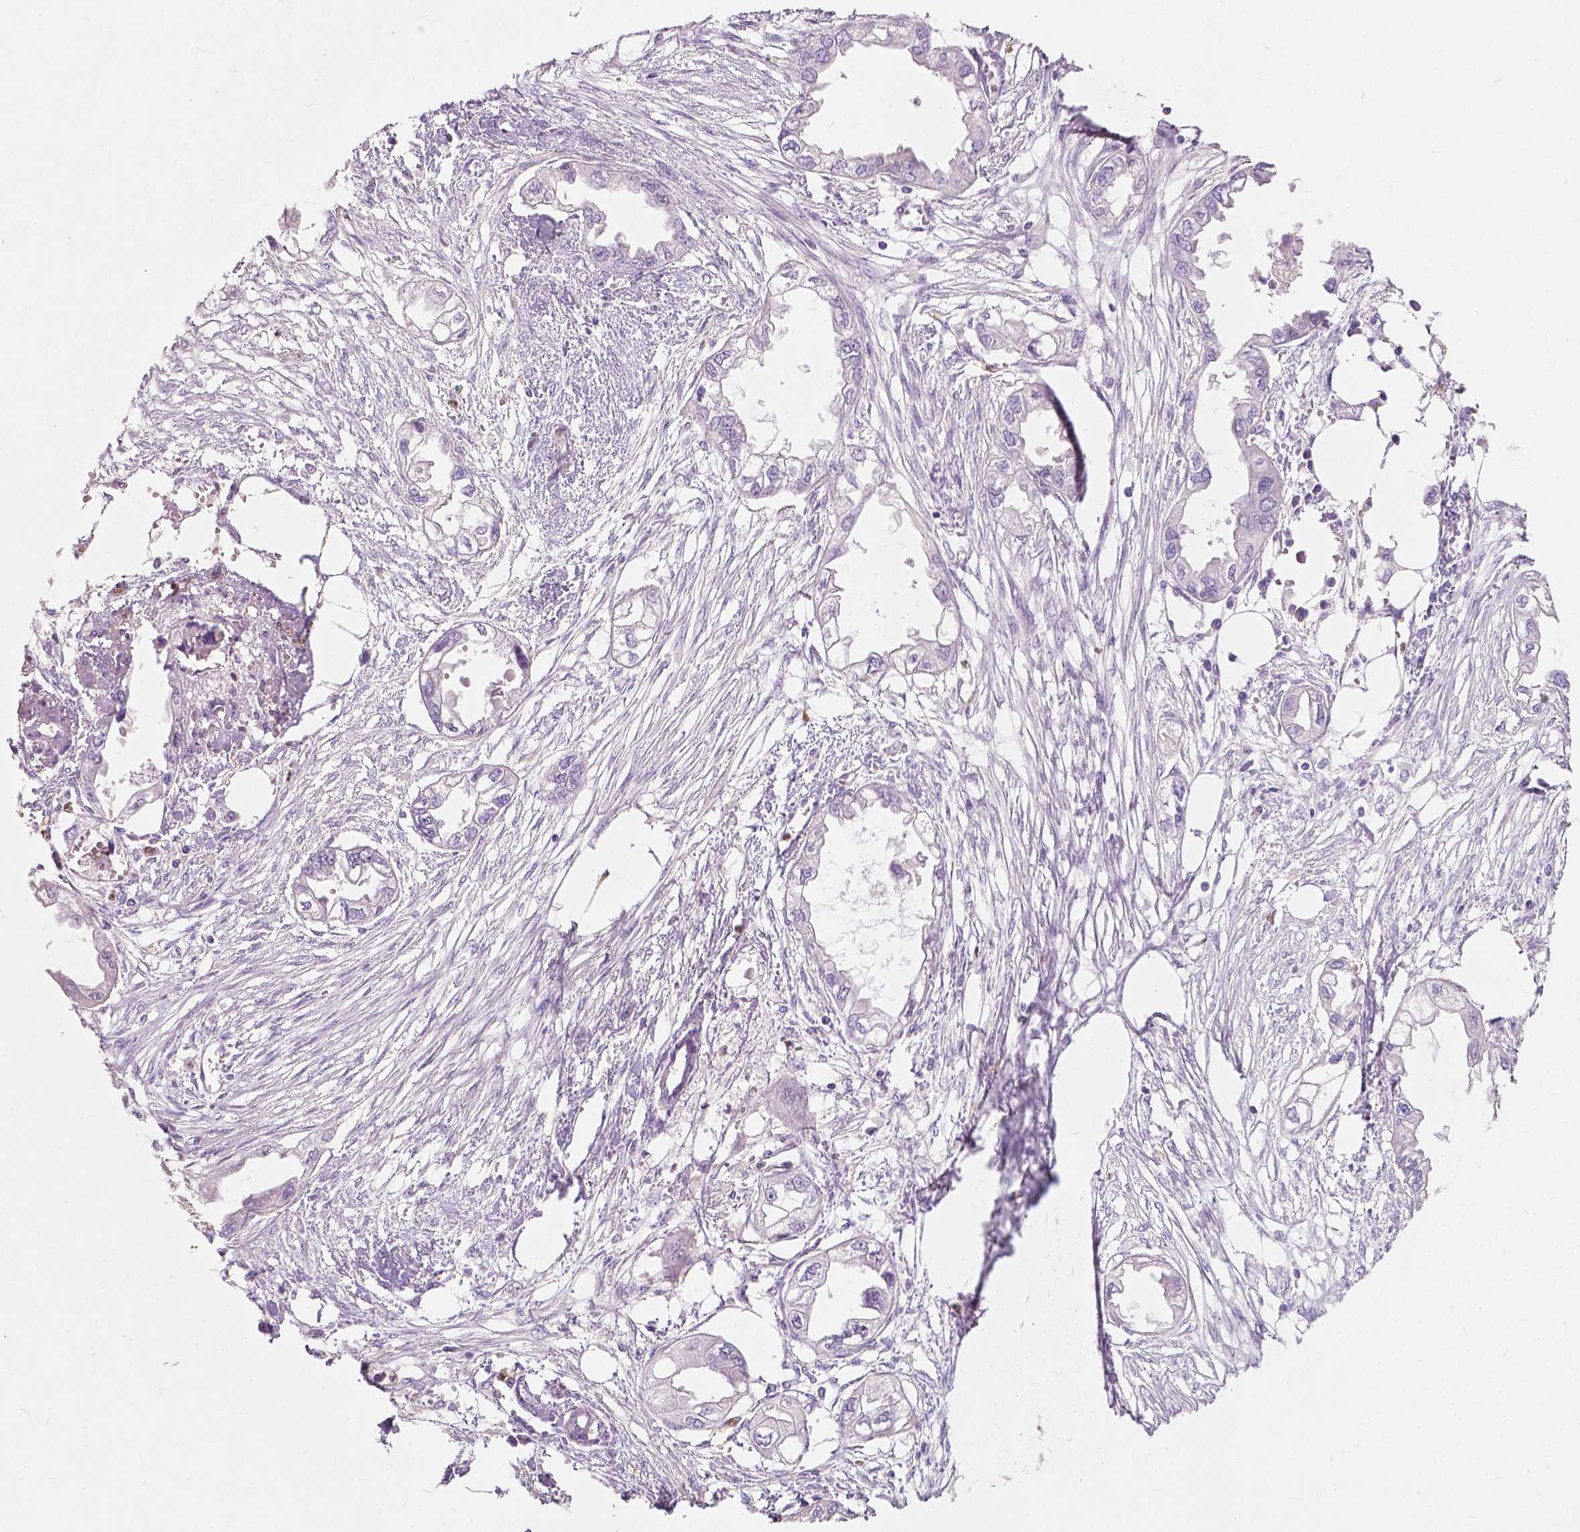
{"staining": {"intensity": "negative", "quantity": "none", "location": "none"}, "tissue": "endometrial cancer", "cell_type": "Tumor cells", "image_type": "cancer", "snomed": [{"axis": "morphology", "description": "Adenocarcinoma, NOS"}, {"axis": "morphology", "description": "Adenocarcinoma, metastatic, NOS"}, {"axis": "topography", "description": "Adipose tissue"}, {"axis": "topography", "description": "Endometrium"}], "caption": "Adenocarcinoma (endometrial) was stained to show a protein in brown. There is no significant expression in tumor cells. The staining is performed using DAB (3,3'-diaminobenzidine) brown chromogen with nuclei counter-stained in using hematoxylin.", "gene": "GNAO1", "patient": {"sex": "female", "age": 67}}